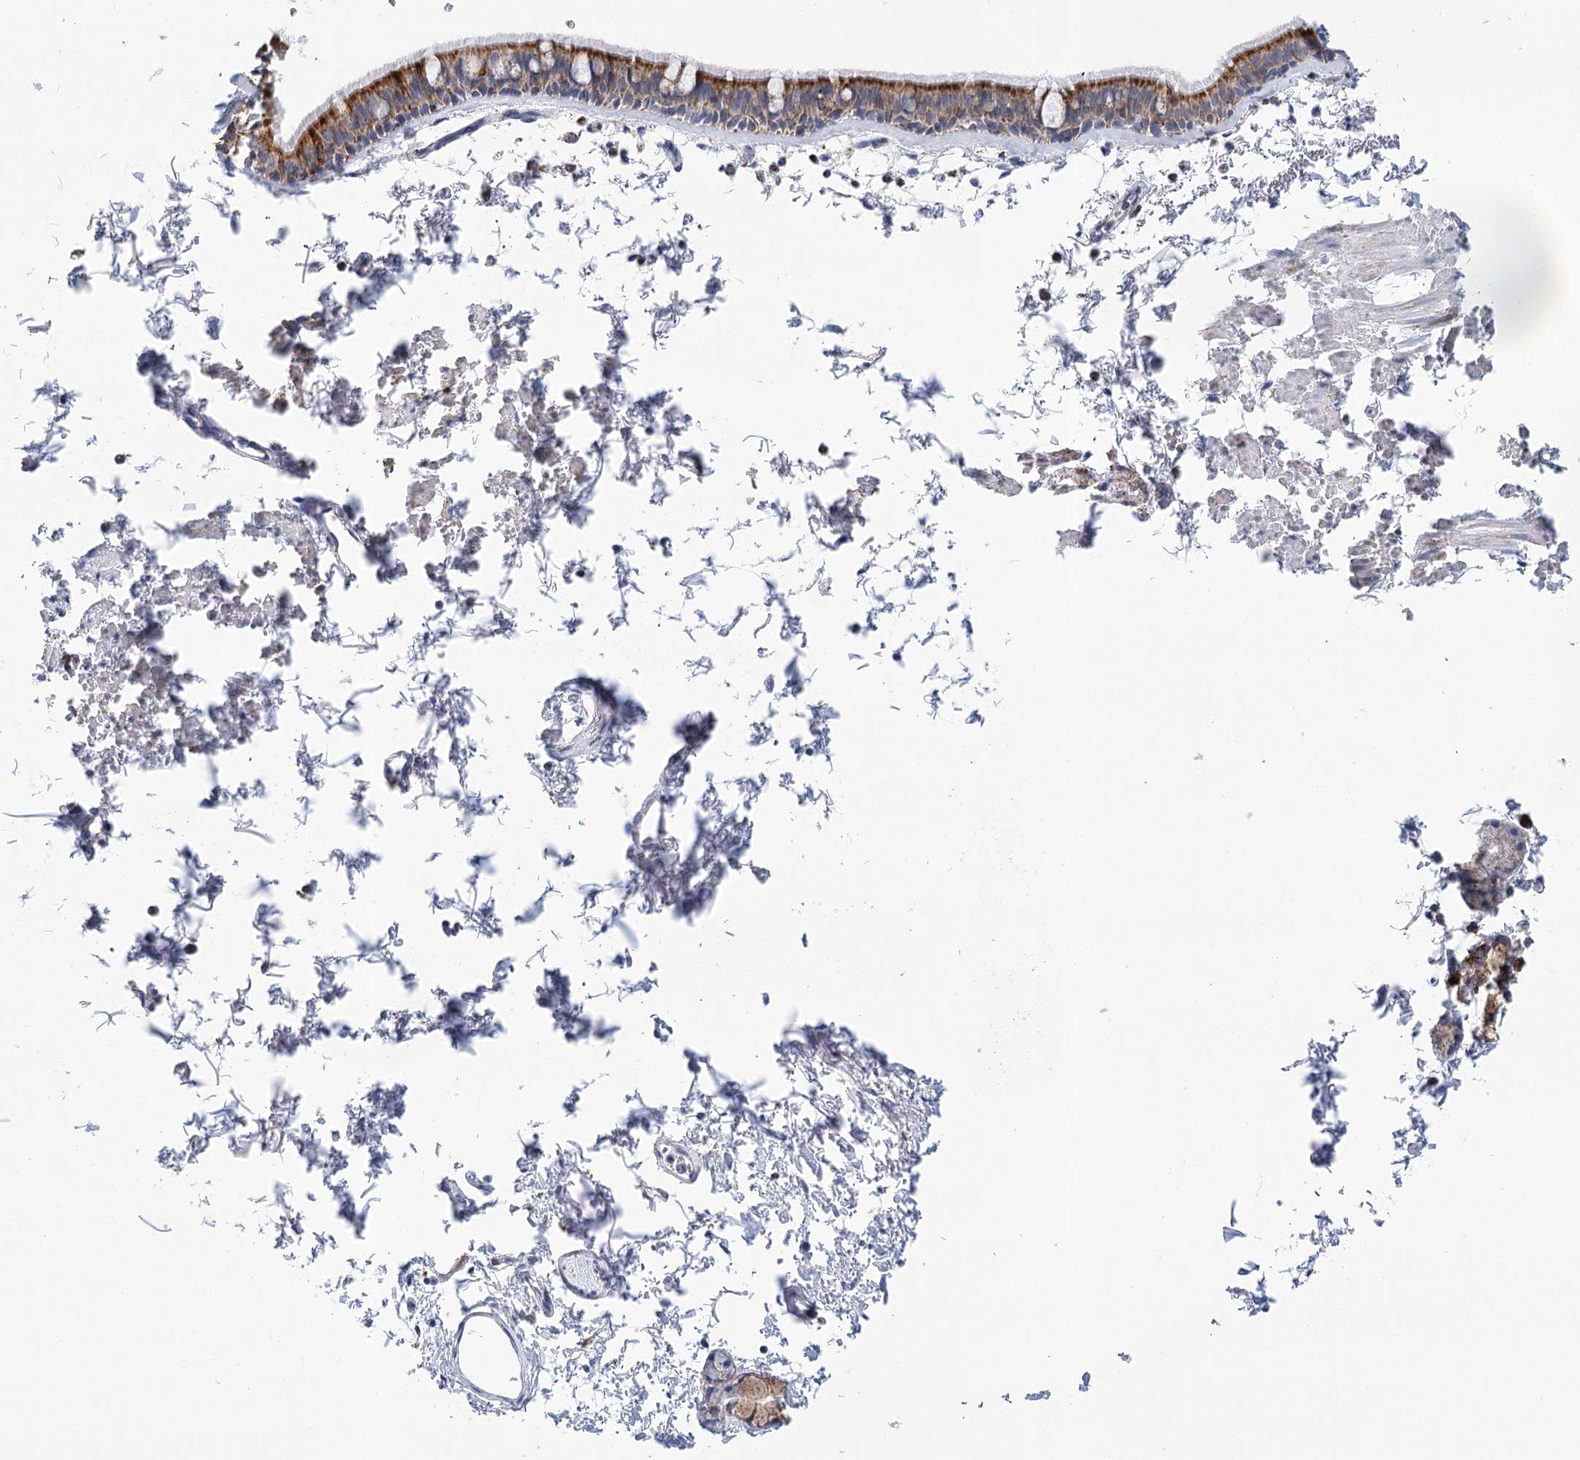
{"staining": {"intensity": "strong", "quantity": "25%-75%", "location": "cytoplasmic/membranous"}, "tissue": "bronchus", "cell_type": "Respiratory epithelial cells", "image_type": "normal", "snomed": [{"axis": "morphology", "description": "Normal tissue, NOS"}, {"axis": "topography", "description": "Lymph node"}, {"axis": "topography", "description": "Bronchus"}], "caption": "Immunohistochemical staining of normal bronchus displays high levels of strong cytoplasmic/membranous positivity in approximately 25%-75% of respiratory epithelial cells. (Brightfield microscopy of DAB IHC at high magnification).", "gene": "LSS", "patient": {"sex": "female", "age": 70}}